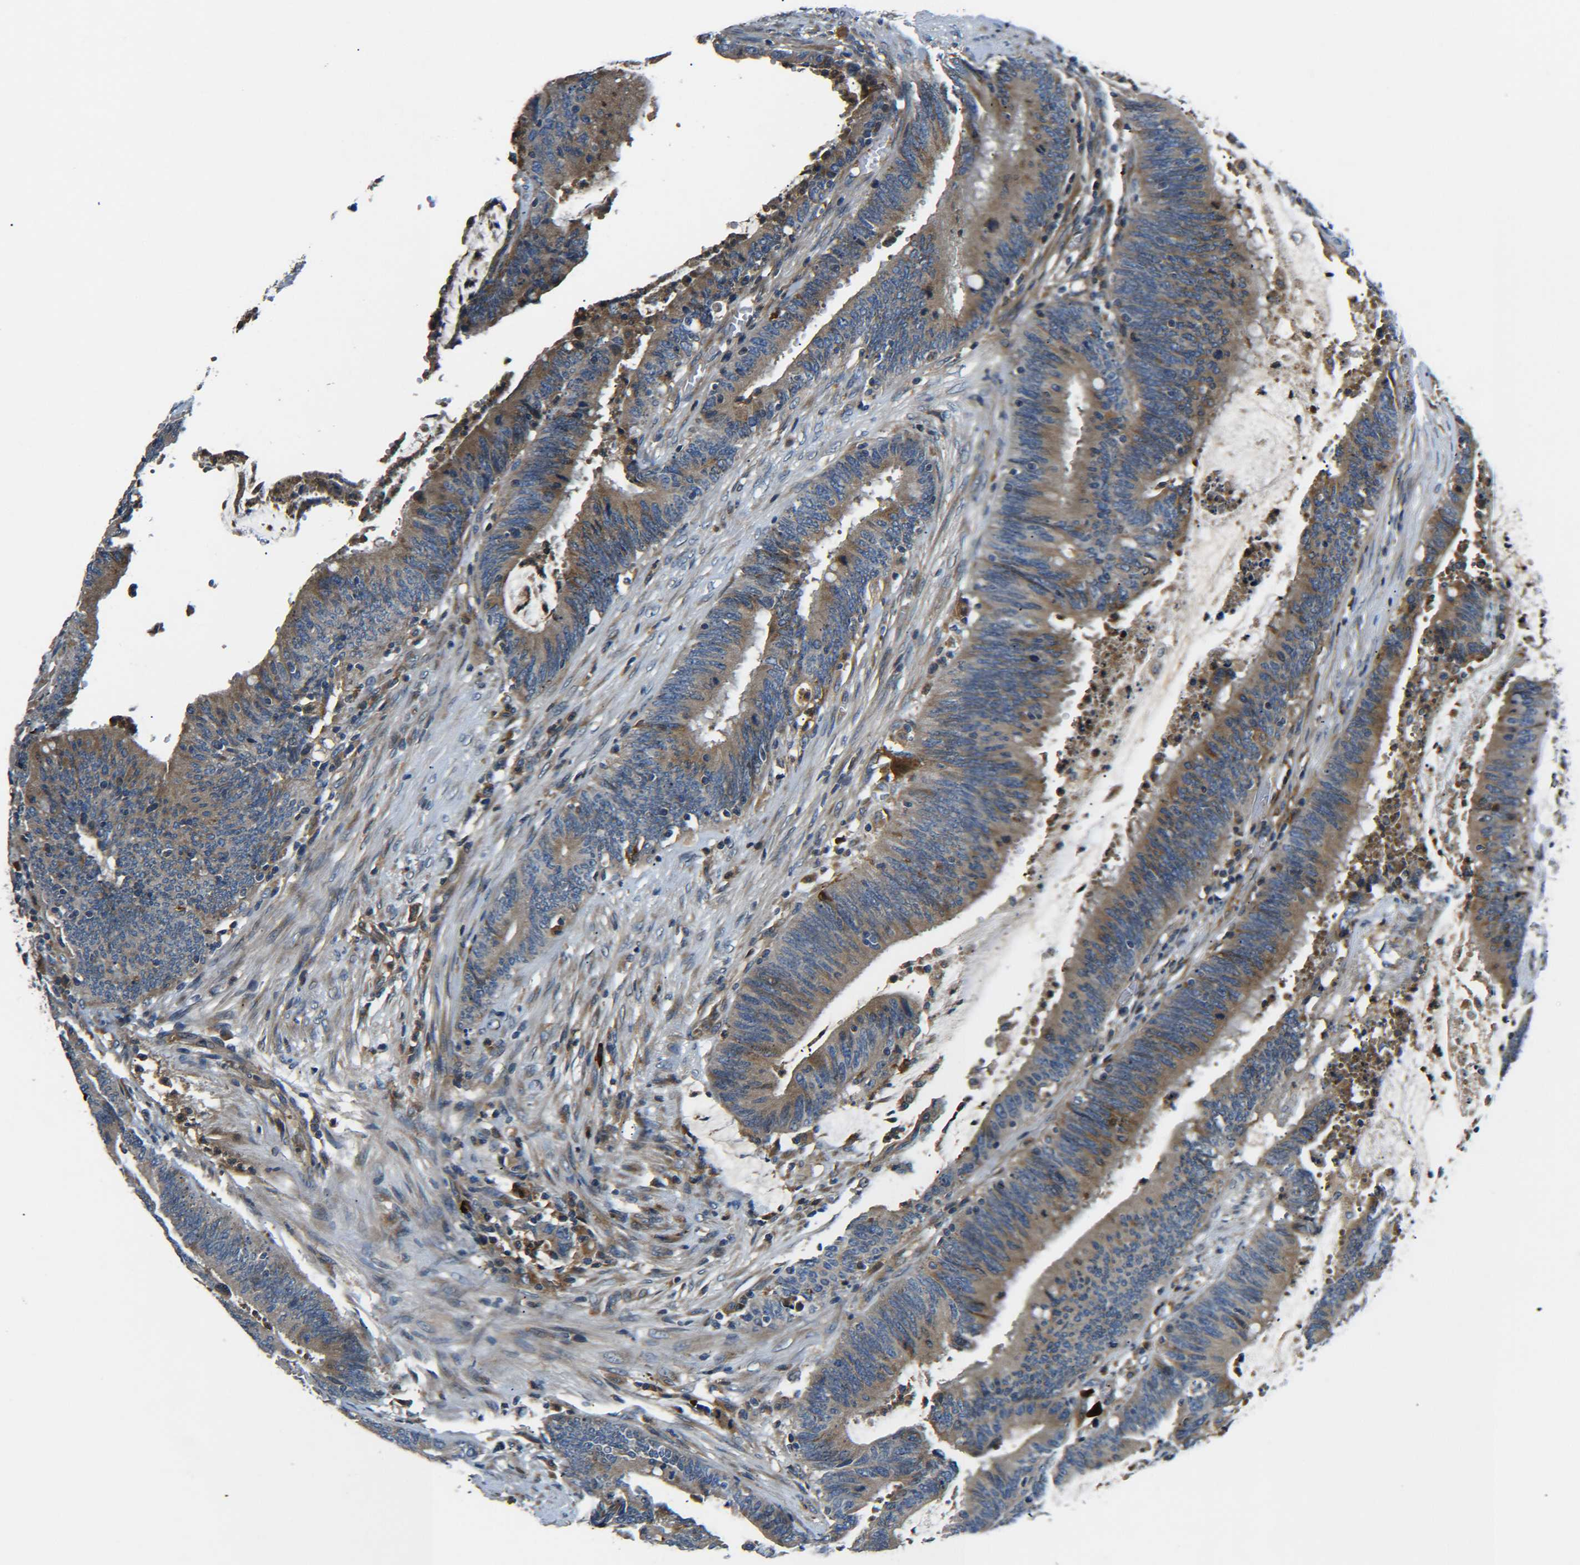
{"staining": {"intensity": "moderate", "quantity": ">75%", "location": "cytoplasmic/membranous"}, "tissue": "colorectal cancer", "cell_type": "Tumor cells", "image_type": "cancer", "snomed": [{"axis": "morphology", "description": "Adenocarcinoma, NOS"}, {"axis": "topography", "description": "Rectum"}], "caption": "Colorectal adenocarcinoma stained with a protein marker demonstrates moderate staining in tumor cells.", "gene": "RAB1B", "patient": {"sex": "female", "age": 66}}